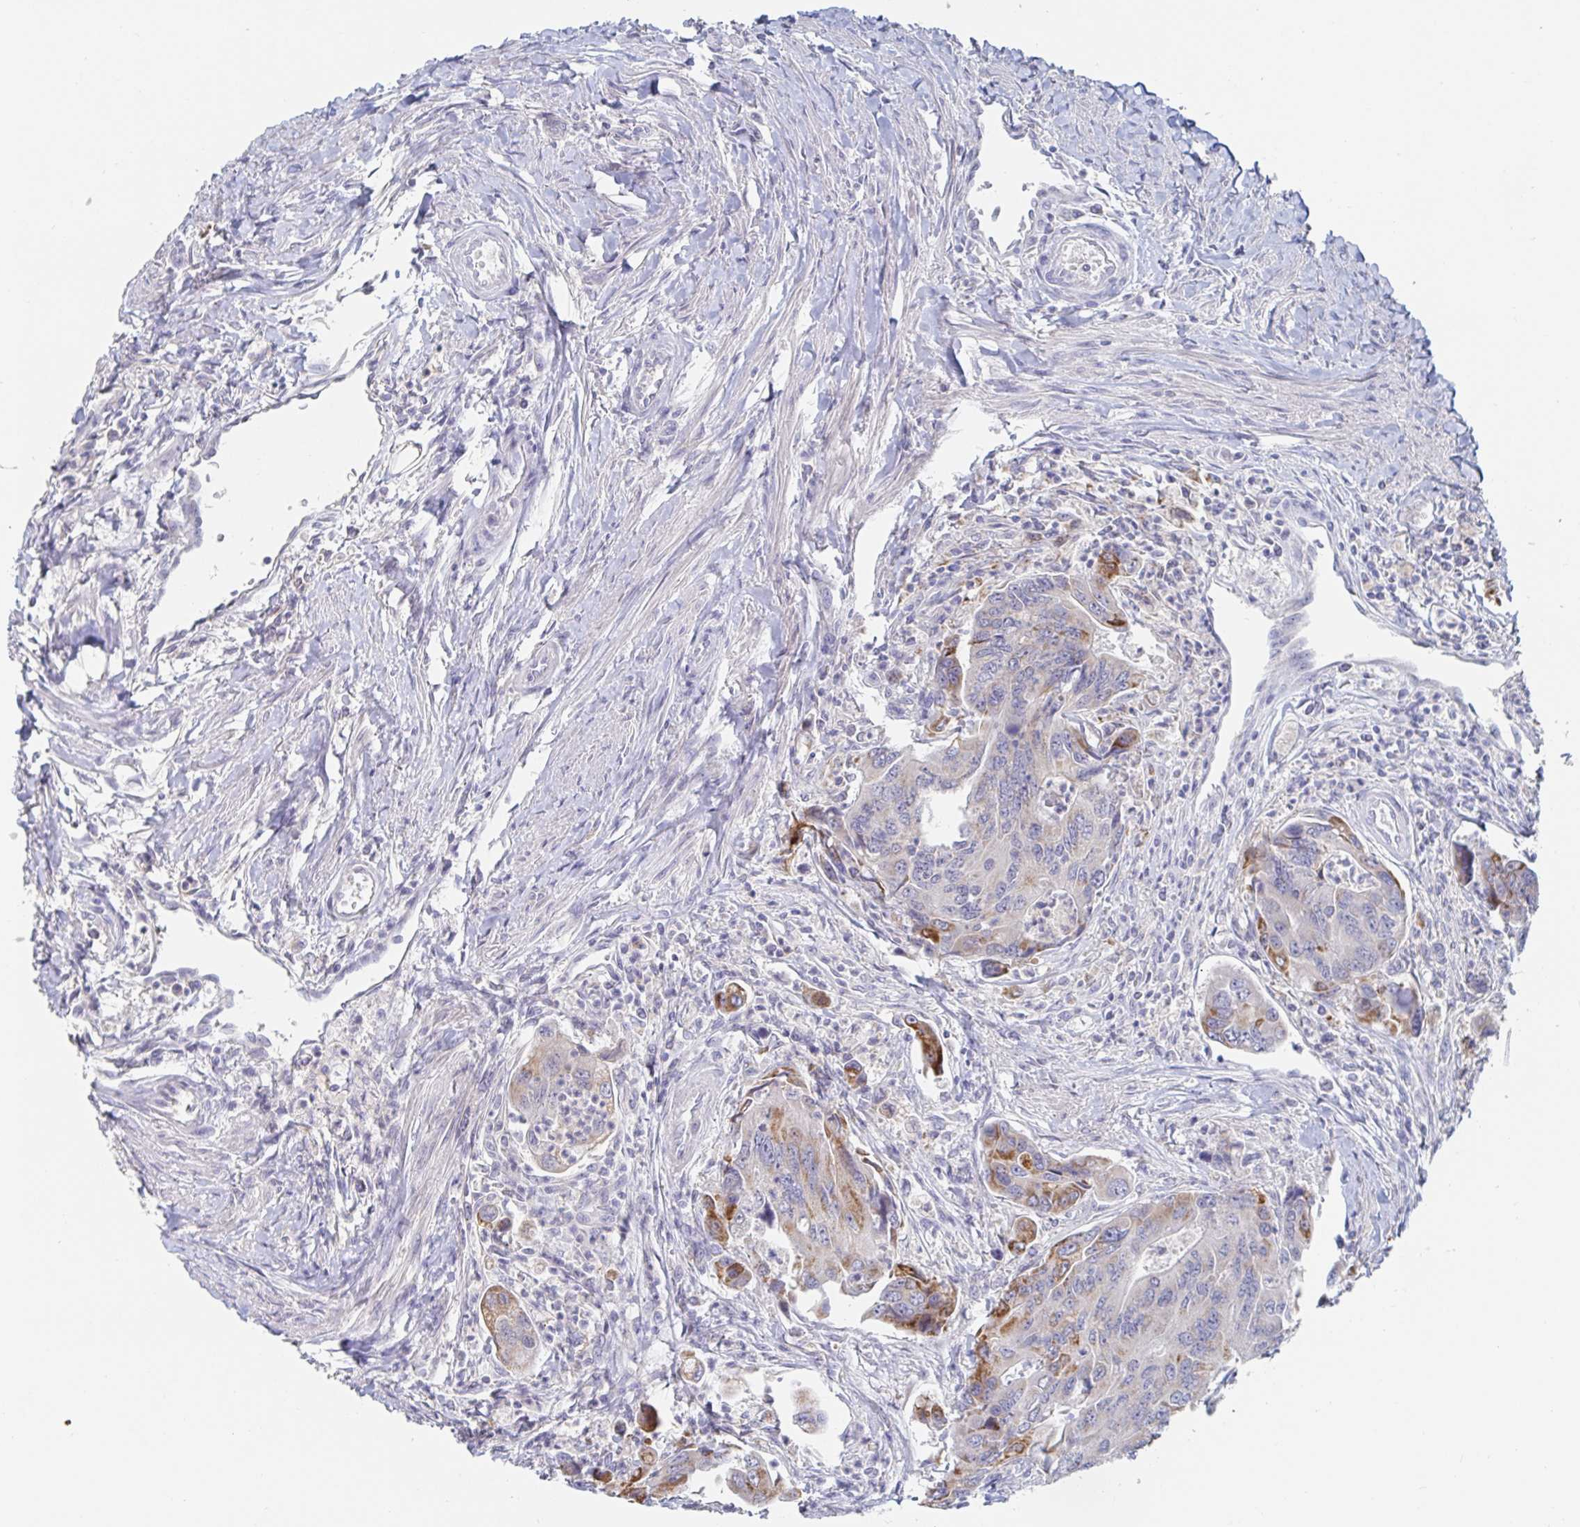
{"staining": {"intensity": "weak", "quantity": "<25%", "location": "cytoplasmic/membranous"}, "tissue": "colorectal cancer", "cell_type": "Tumor cells", "image_type": "cancer", "snomed": [{"axis": "morphology", "description": "Adenocarcinoma, NOS"}, {"axis": "topography", "description": "Colon"}], "caption": "A high-resolution micrograph shows IHC staining of colorectal cancer, which exhibits no significant positivity in tumor cells.", "gene": "SPPL3", "patient": {"sex": "female", "age": 67}}